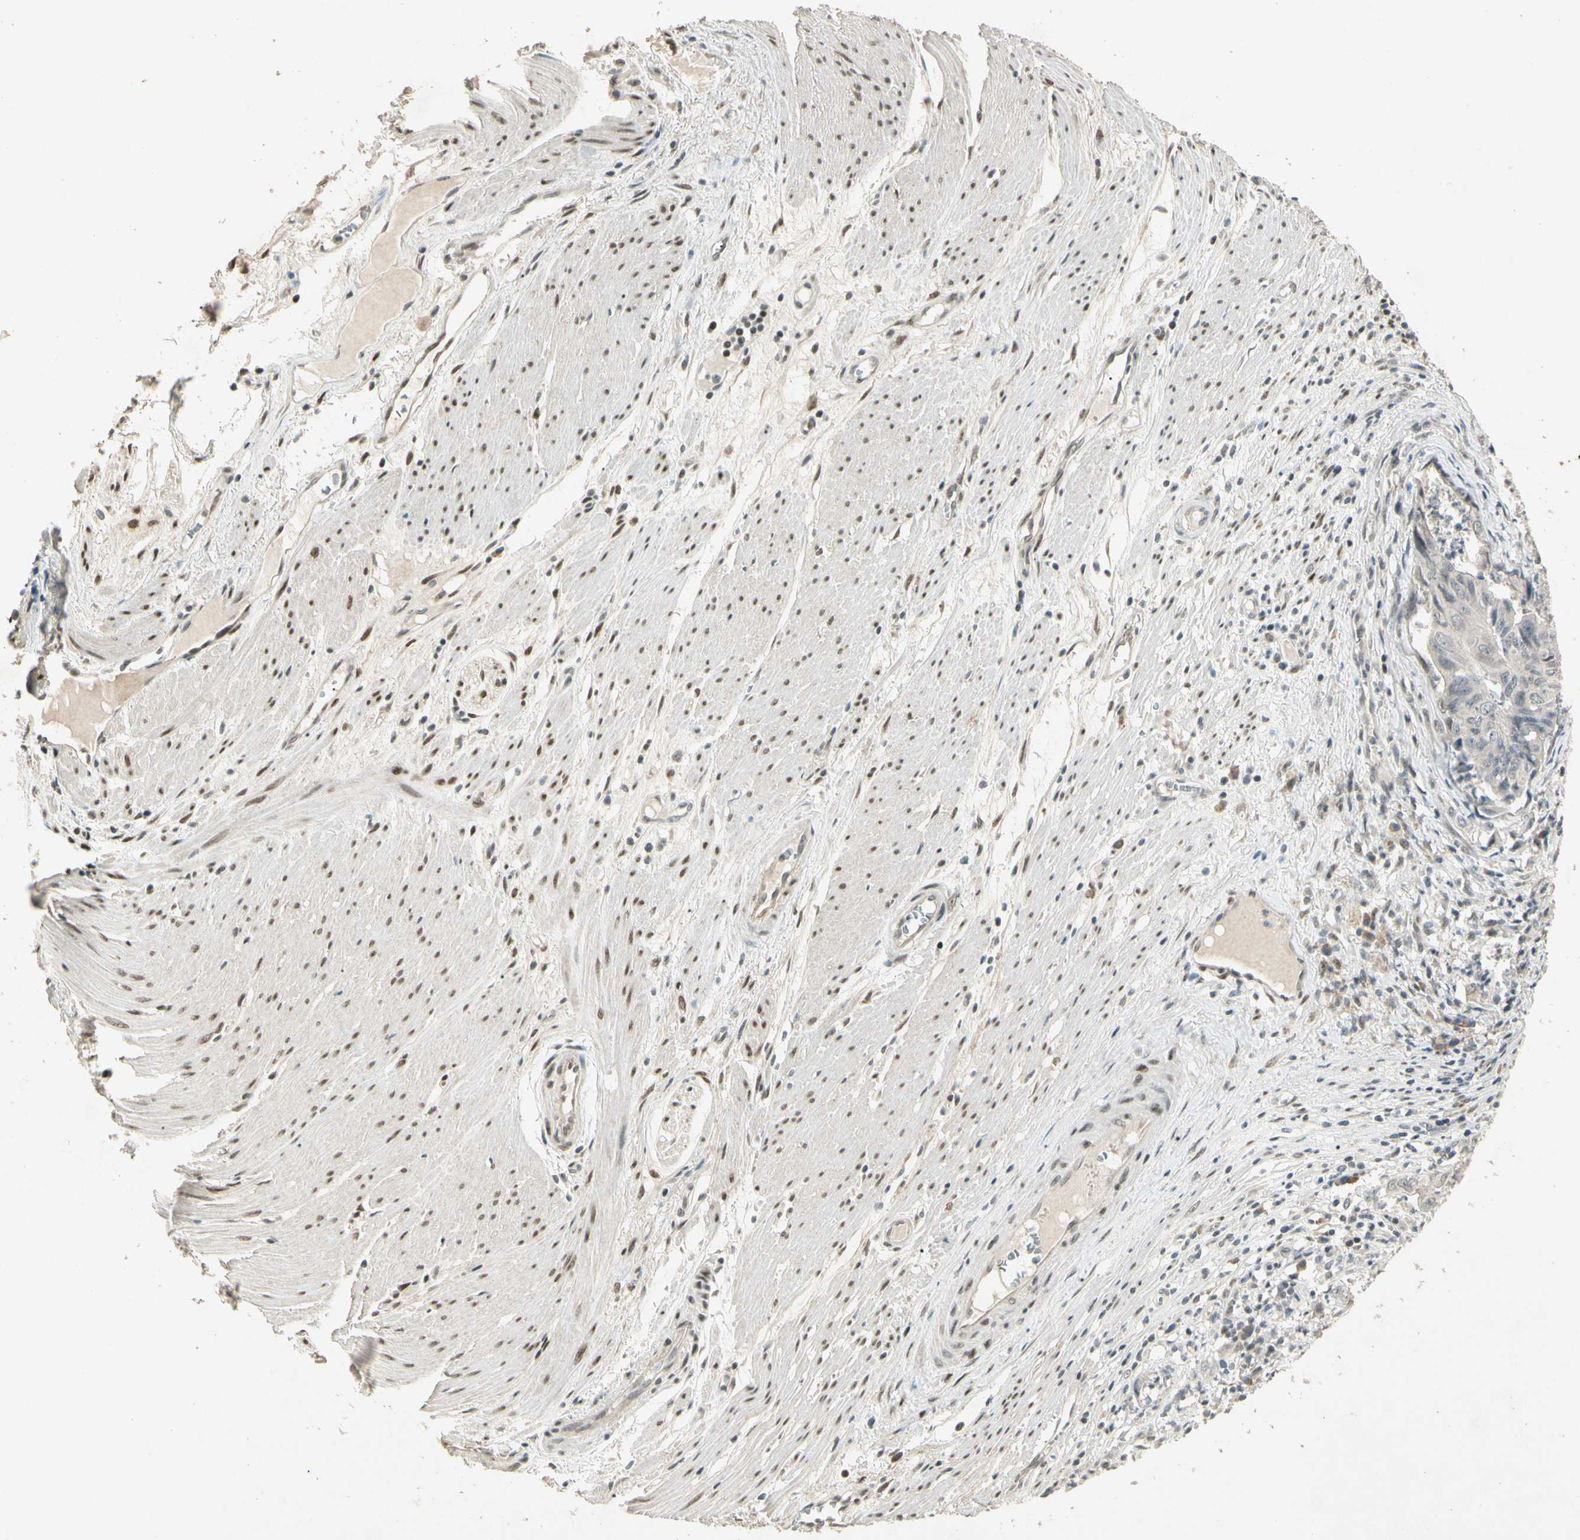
{"staining": {"intensity": "negative", "quantity": "none", "location": "none"}, "tissue": "stomach cancer", "cell_type": "Tumor cells", "image_type": "cancer", "snomed": [{"axis": "morphology", "description": "Adenocarcinoma, NOS"}, {"axis": "topography", "description": "Stomach, lower"}], "caption": "Protein analysis of stomach cancer reveals no significant expression in tumor cells.", "gene": "ZBTB4", "patient": {"sex": "male", "age": 77}}